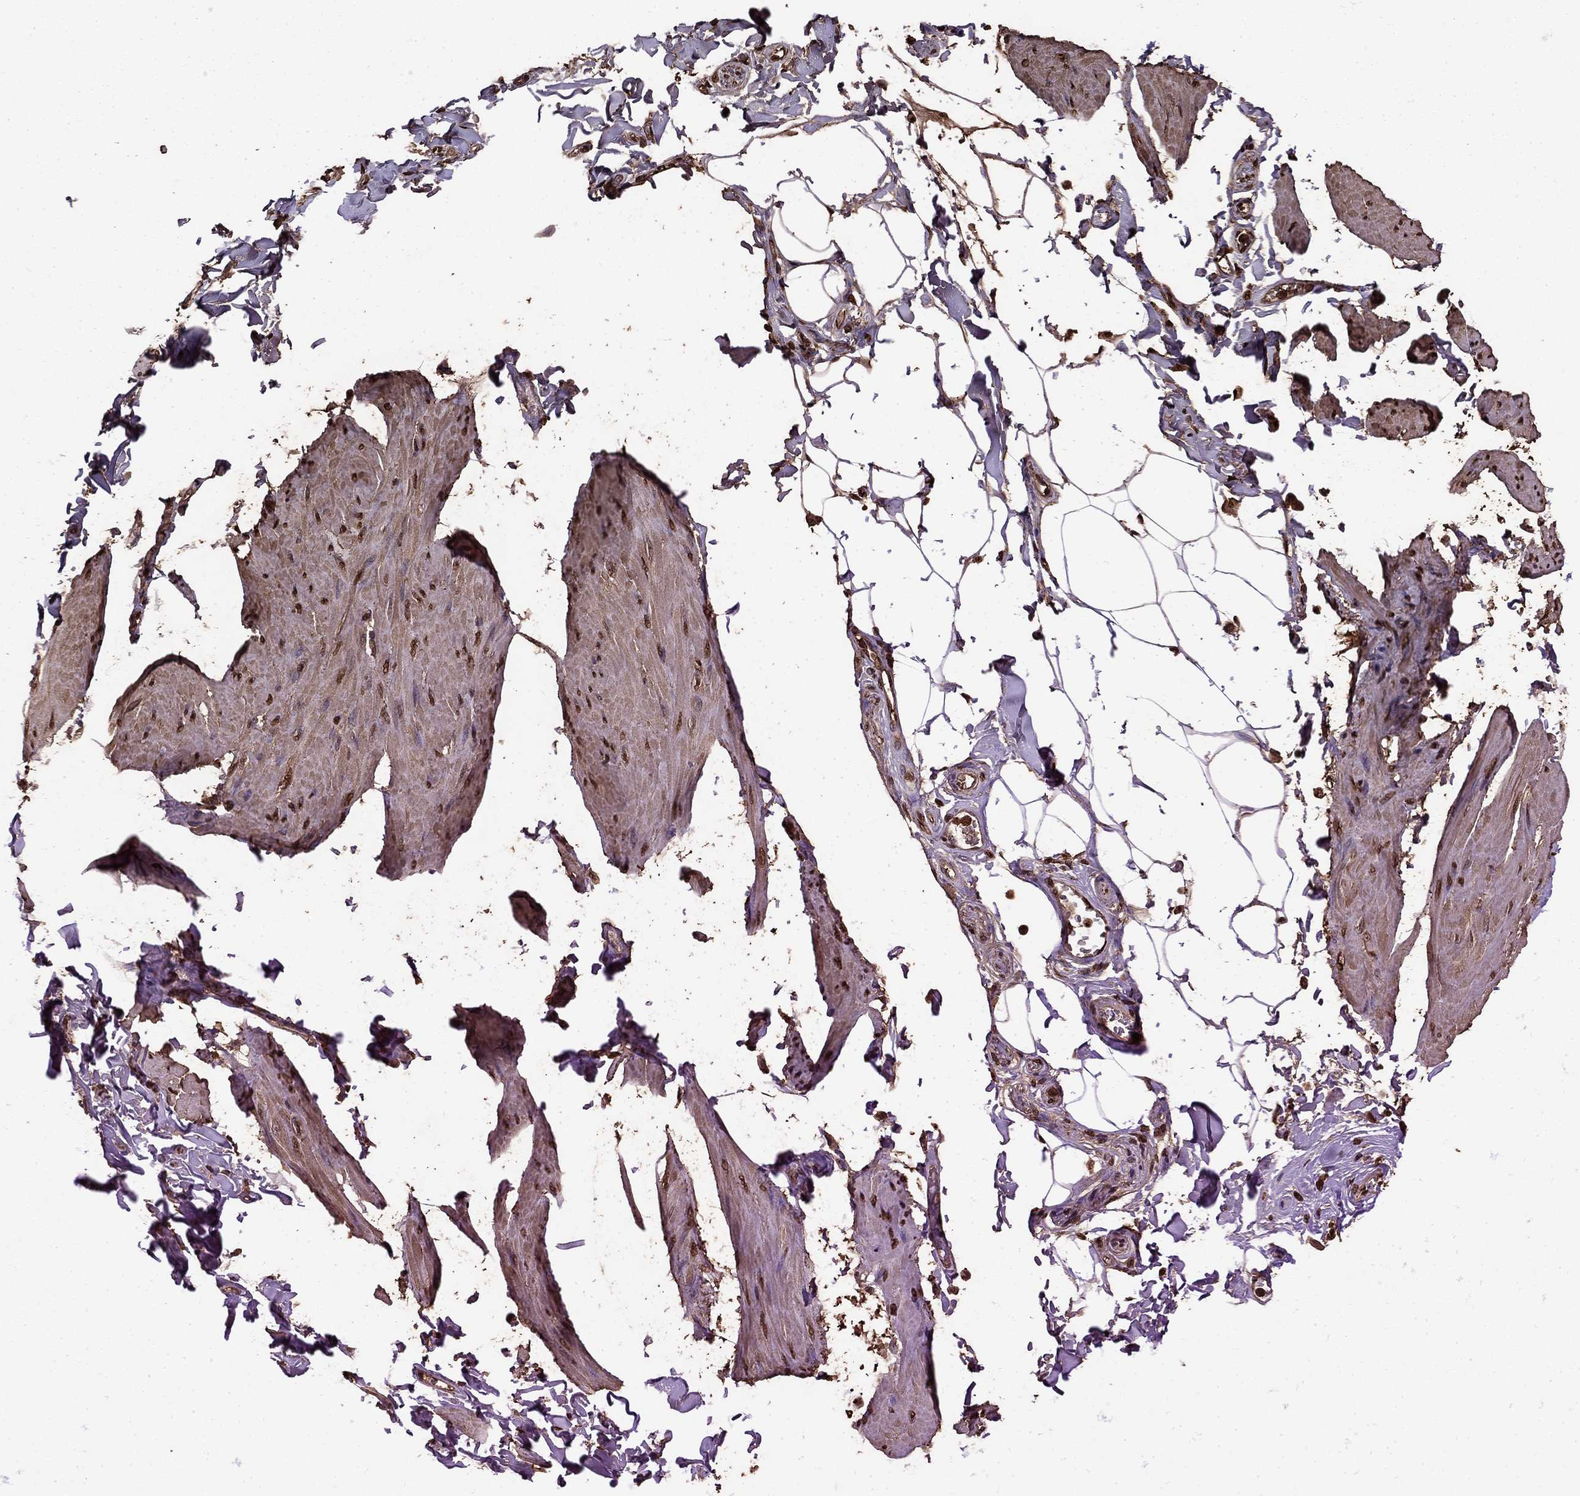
{"staining": {"intensity": "moderate", "quantity": "25%-75%", "location": "nuclear"}, "tissue": "smooth muscle", "cell_type": "Smooth muscle cells", "image_type": "normal", "snomed": [{"axis": "morphology", "description": "Normal tissue, NOS"}, {"axis": "topography", "description": "Adipose tissue"}, {"axis": "topography", "description": "Smooth muscle"}, {"axis": "topography", "description": "Peripheral nerve tissue"}], "caption": "The immunohistochemical stain highlights moderate nuclear positivity in smooth muscle cells of benign smooth muscle.", "gene": "GAPDH", "patient": {"sex": "male", "age": 83}}